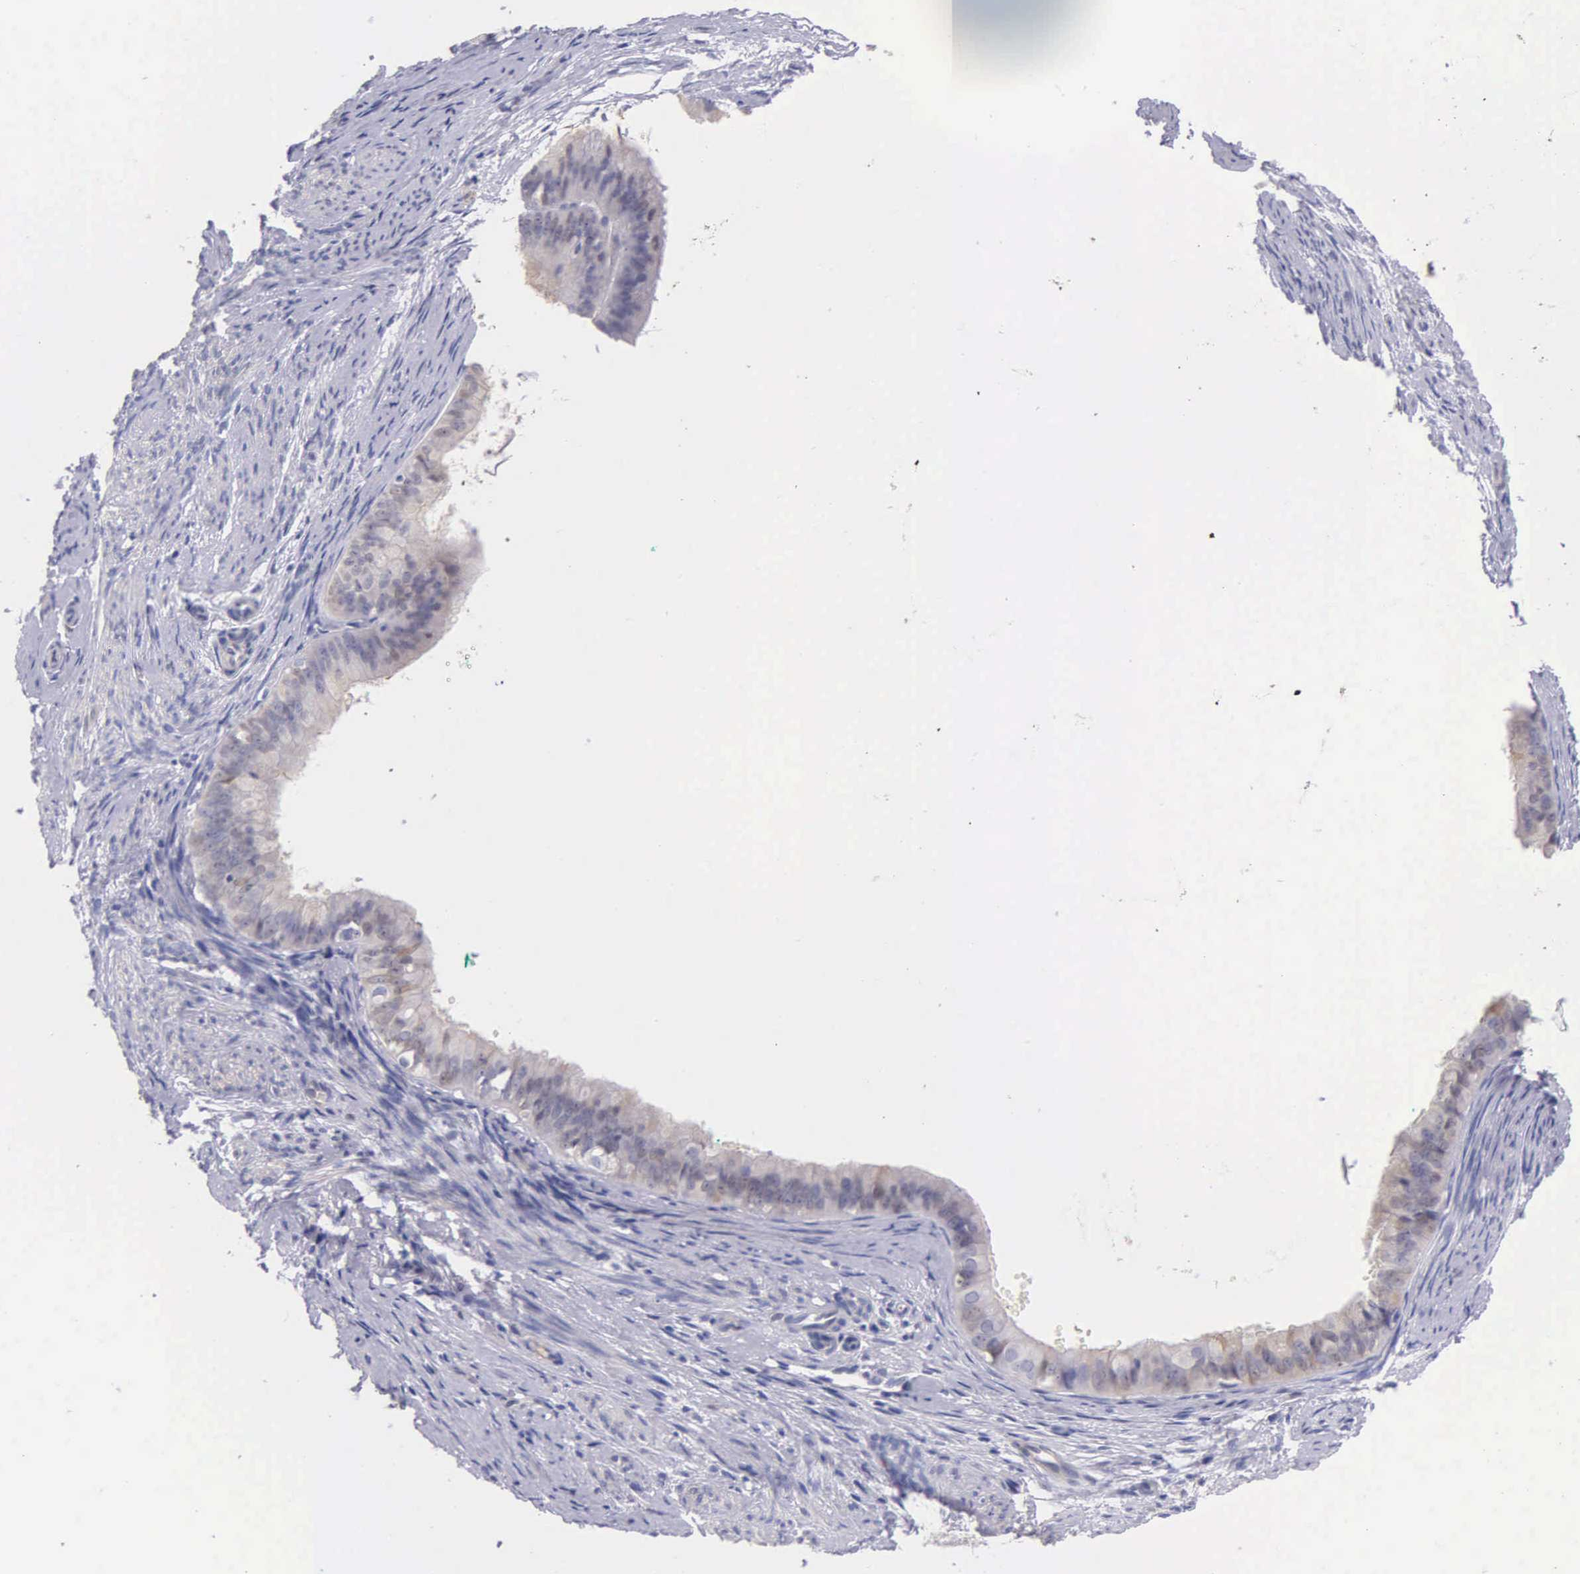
{"staining": {"intensity": "weak", "quantity": "25%-75%", "location": "cytoplasmic/membranous"}, "tissue": "endometrial cancer", "cell_type": "Tumor cells", "image_type": "cancer", "snomed": [{"axis": "morphology", "description": "Adenocarcinoma, NOS"}, {"axis": "topography", "description": "Endometrium"}], "caption": "The immunohistochemical stain shows weak cytoplasmic/membranous positivity in tumor cells of endometrial adenocarcinoma tissue. (brown staining indicates protein expression, while blue staining denotes nuclei).", "gene": "GSTT2", "patient": {"sex": "female", "age": 76}}